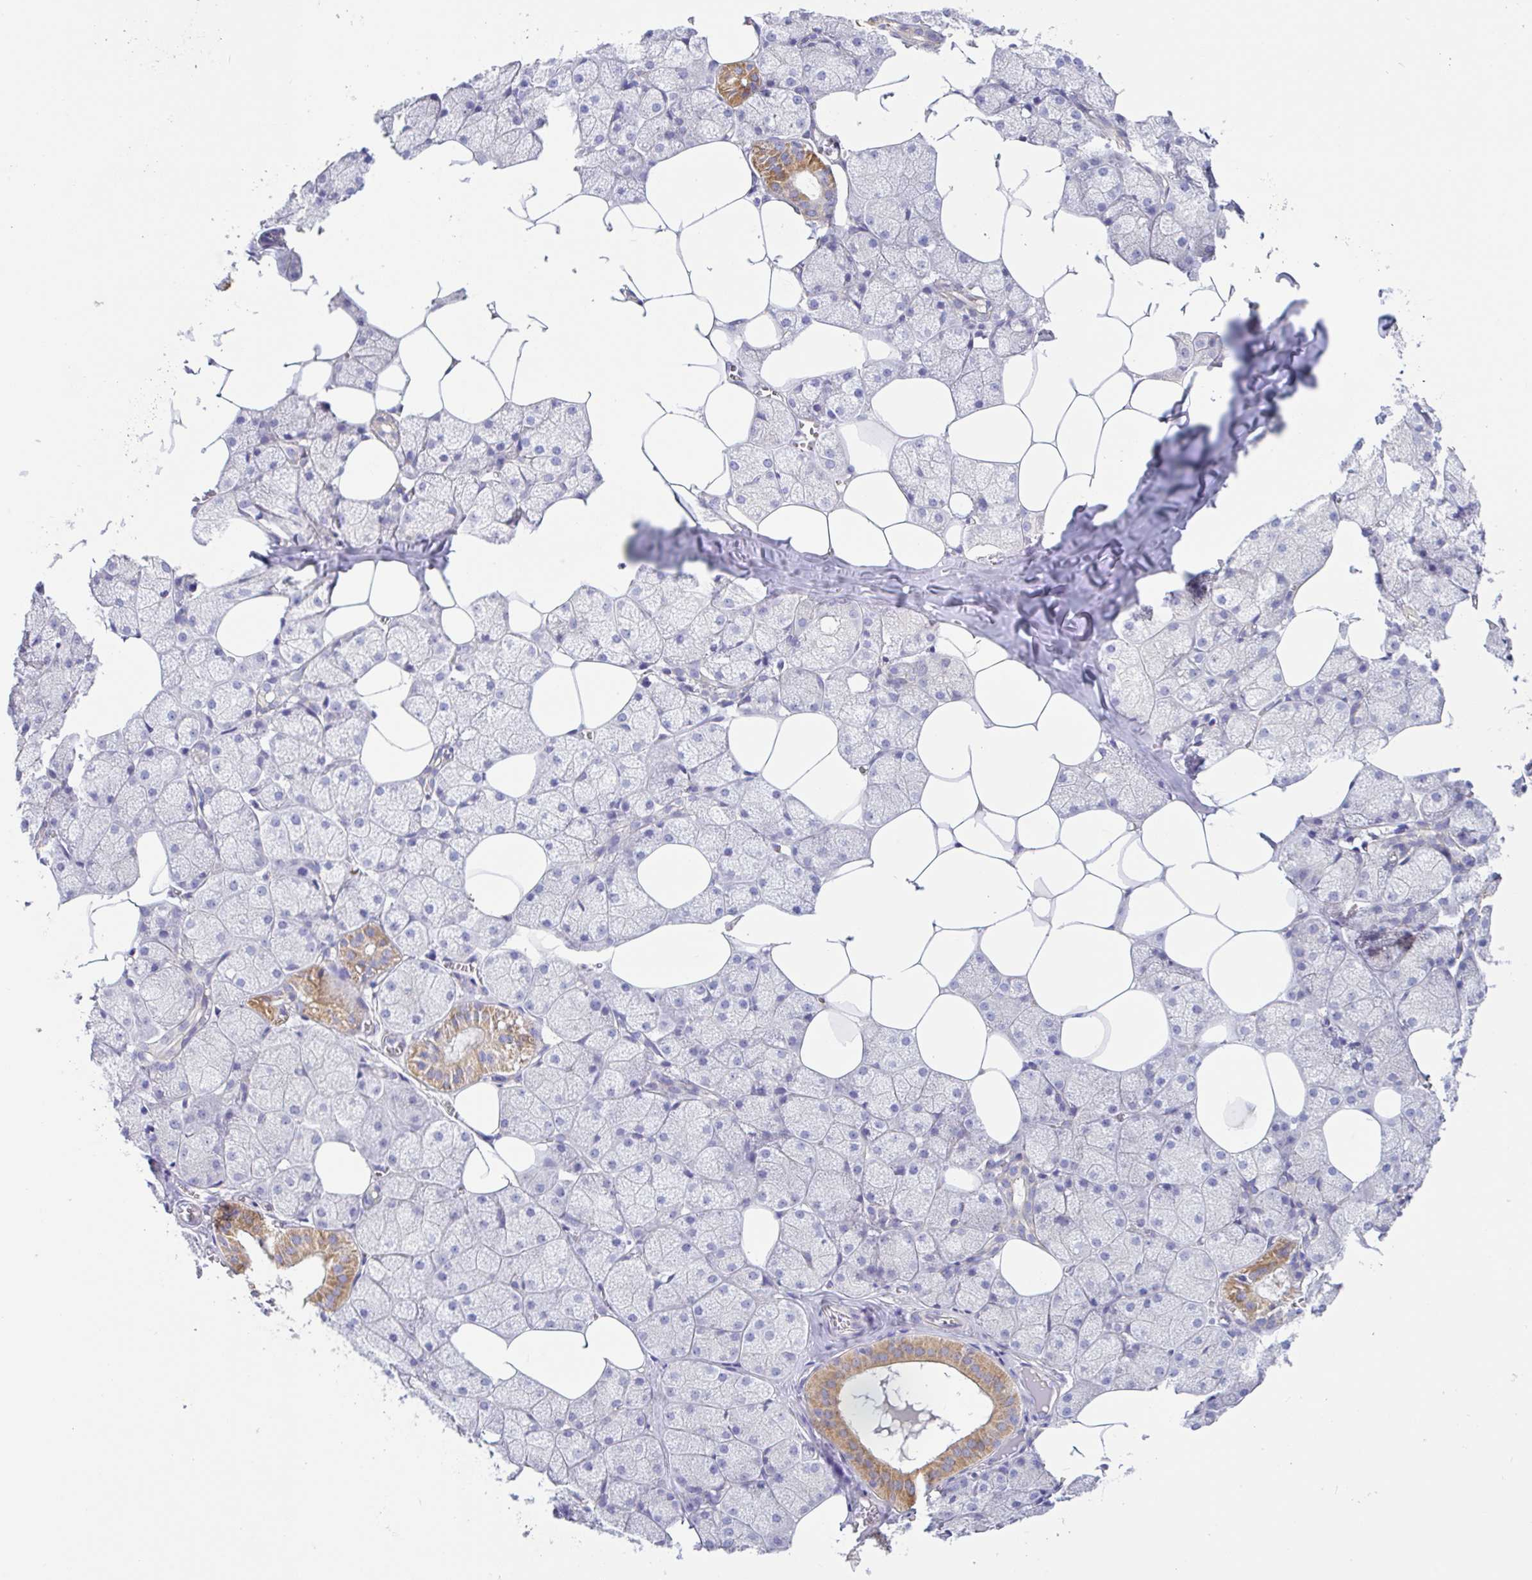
{"staining": {"intensity": "moderate", "quantity": "<25%", "location": "cytoplasmic/membranous"}, "tissue": "salivary gland", "cell_type": "Glandular cells", "image_type": "normal", "snomed": [{"axis": "morphology", "description": "Normal tissue, NOS"}, {"axis": "topography", "description": "Salivary gland"}, {"axis": "topography", "description": "Peripheral nerve tissue"}], "caption": "A micrograph showing moderate cytoplasmic/membranous staining in approximately <25% of glandular cells in unremarkable salivary gland, as visualized by brown immunohistochemical staining.", "gene": "PLCD4", "patient": {"sex": "male", "age": 38}}